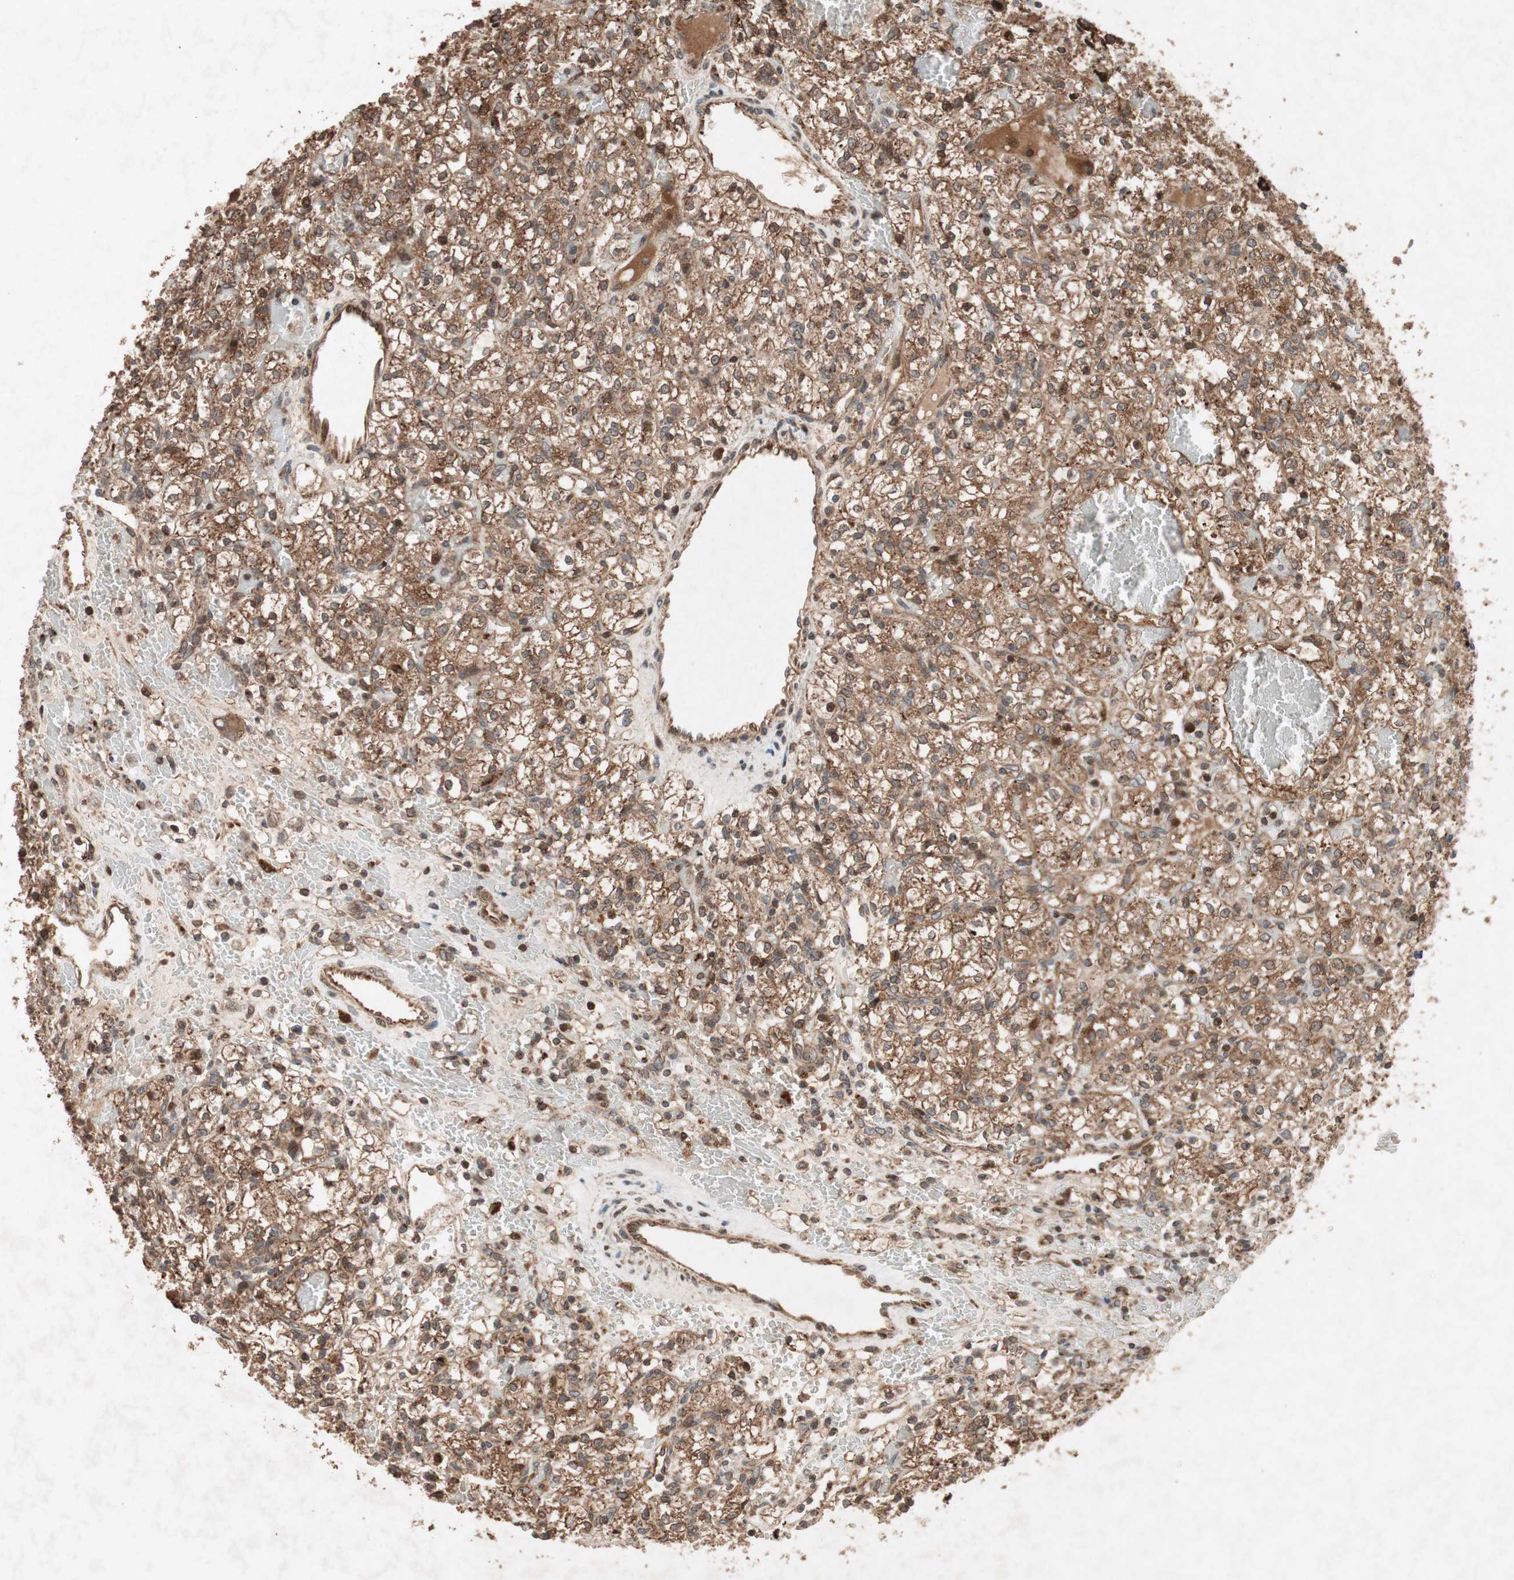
{"staining": {"intensity": "strong", "quantity": ">75%", "location": "cytoplasmic/membranous"}, "tissue": "renal cancer", "cell_type": "Tumor cells", "image_type": "cancer", "snomed": [{"axis": "morphology", "description": "Adenocarcinoma, NOS"}, {"axis": "topography", "description": "Kidney"}], "caption": "High-power microscopy captured an immunohistochemistry micrograph of adenocarcinoma (renal), revealing strong cytoplasmic/membranous positivity in approximately >75% of tumor cells.", "gene": "RAB1A", "patient": {"sex": "female", "age": 60}}